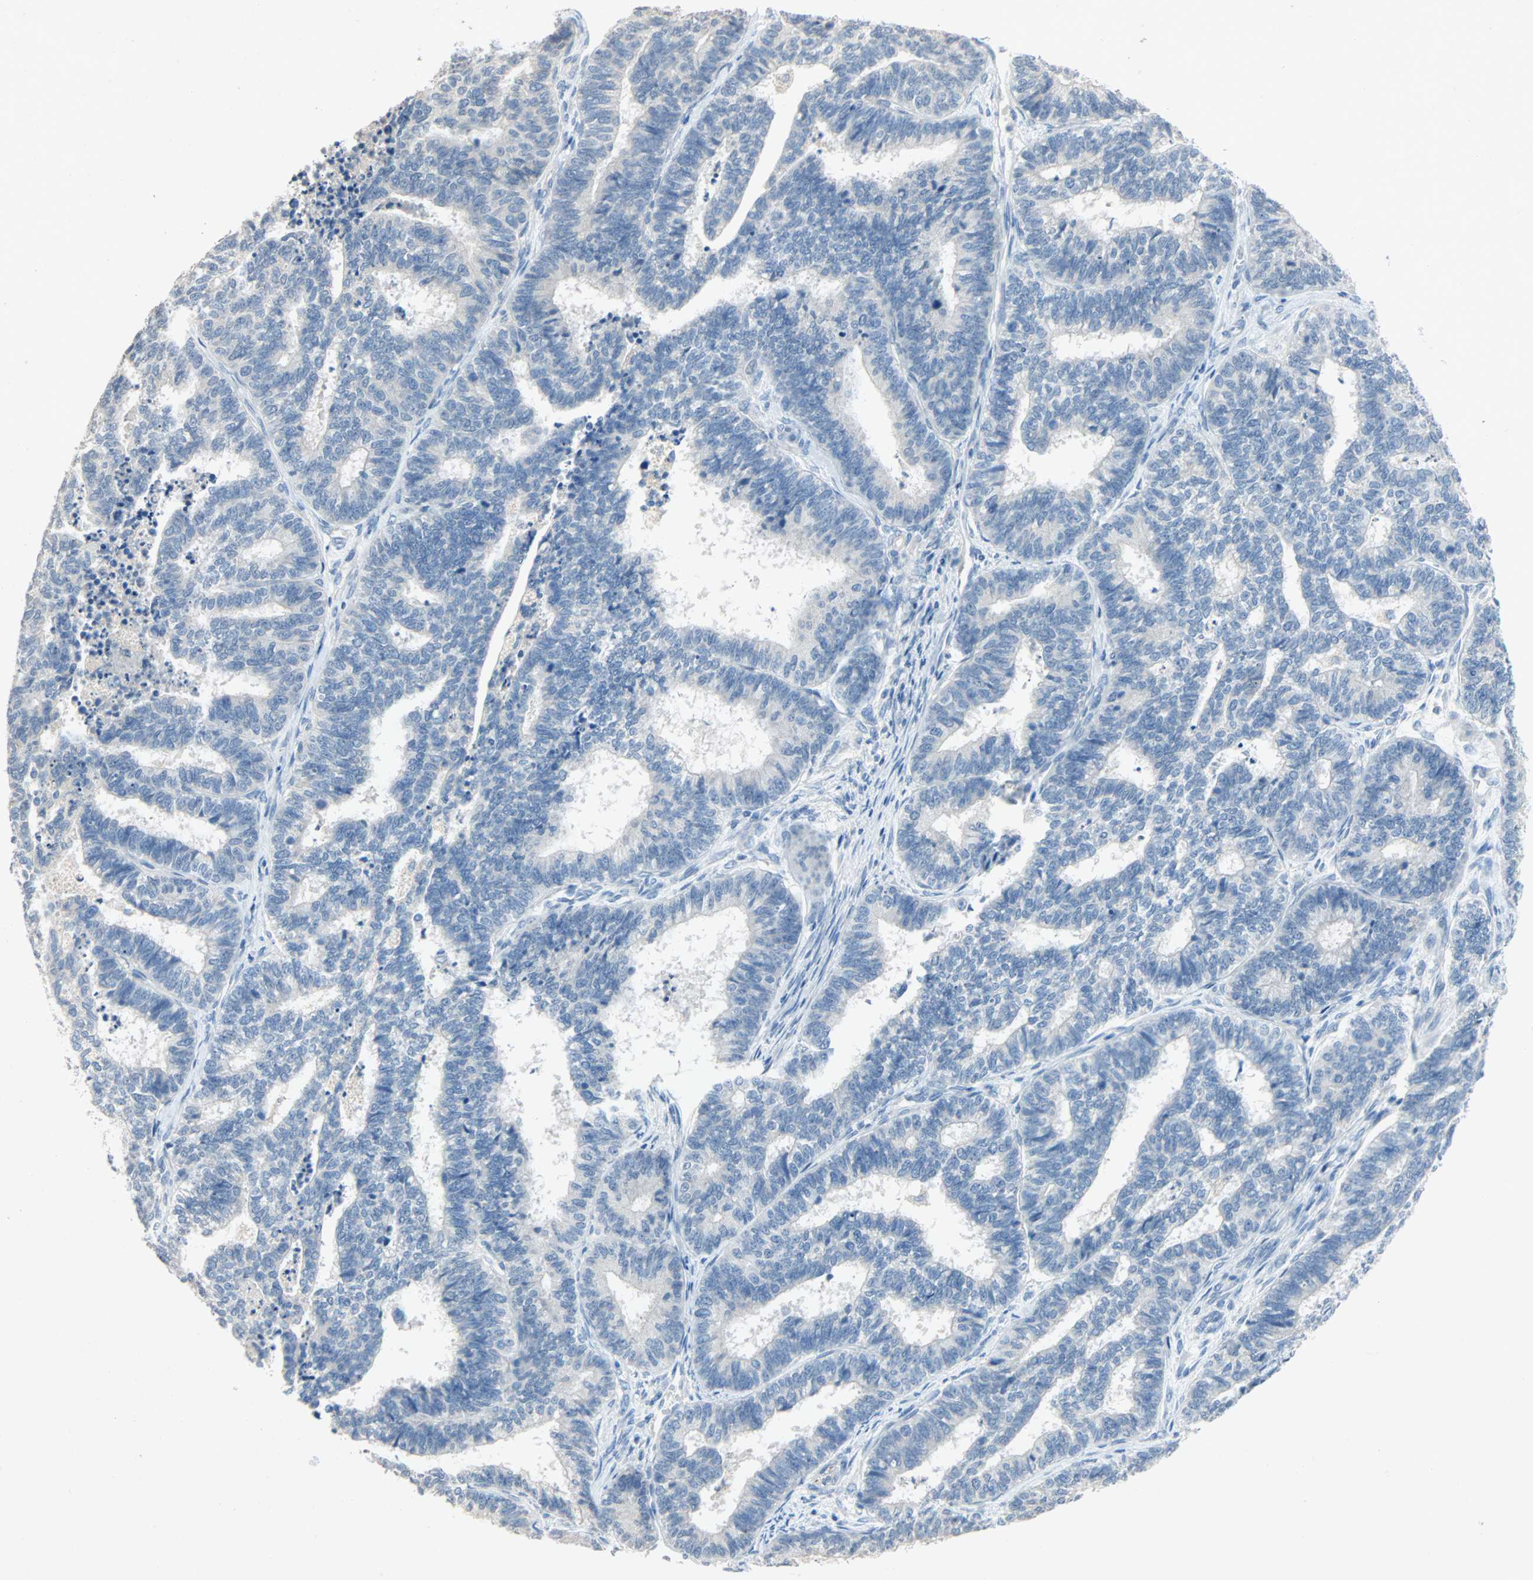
{"staining": {"intensity": "negative", "quantity": "none", "location": "none"}, "tissue": "endometrial cancer", "cell_type": "Tumor cells", "image_type": "cancer", "snomed": [{"axis": "morphology", "description": "Adenocarcinoma, NOS"}, {"axis": "topography", "description": "Endometrium"}], "caption": "Endometrial adenocarcinoma stained for a protein using immunohistochemistry reveals no staining tumor cells.", "gene": "PCDHB2", "patient": {"sex": "female", "age": 70}}